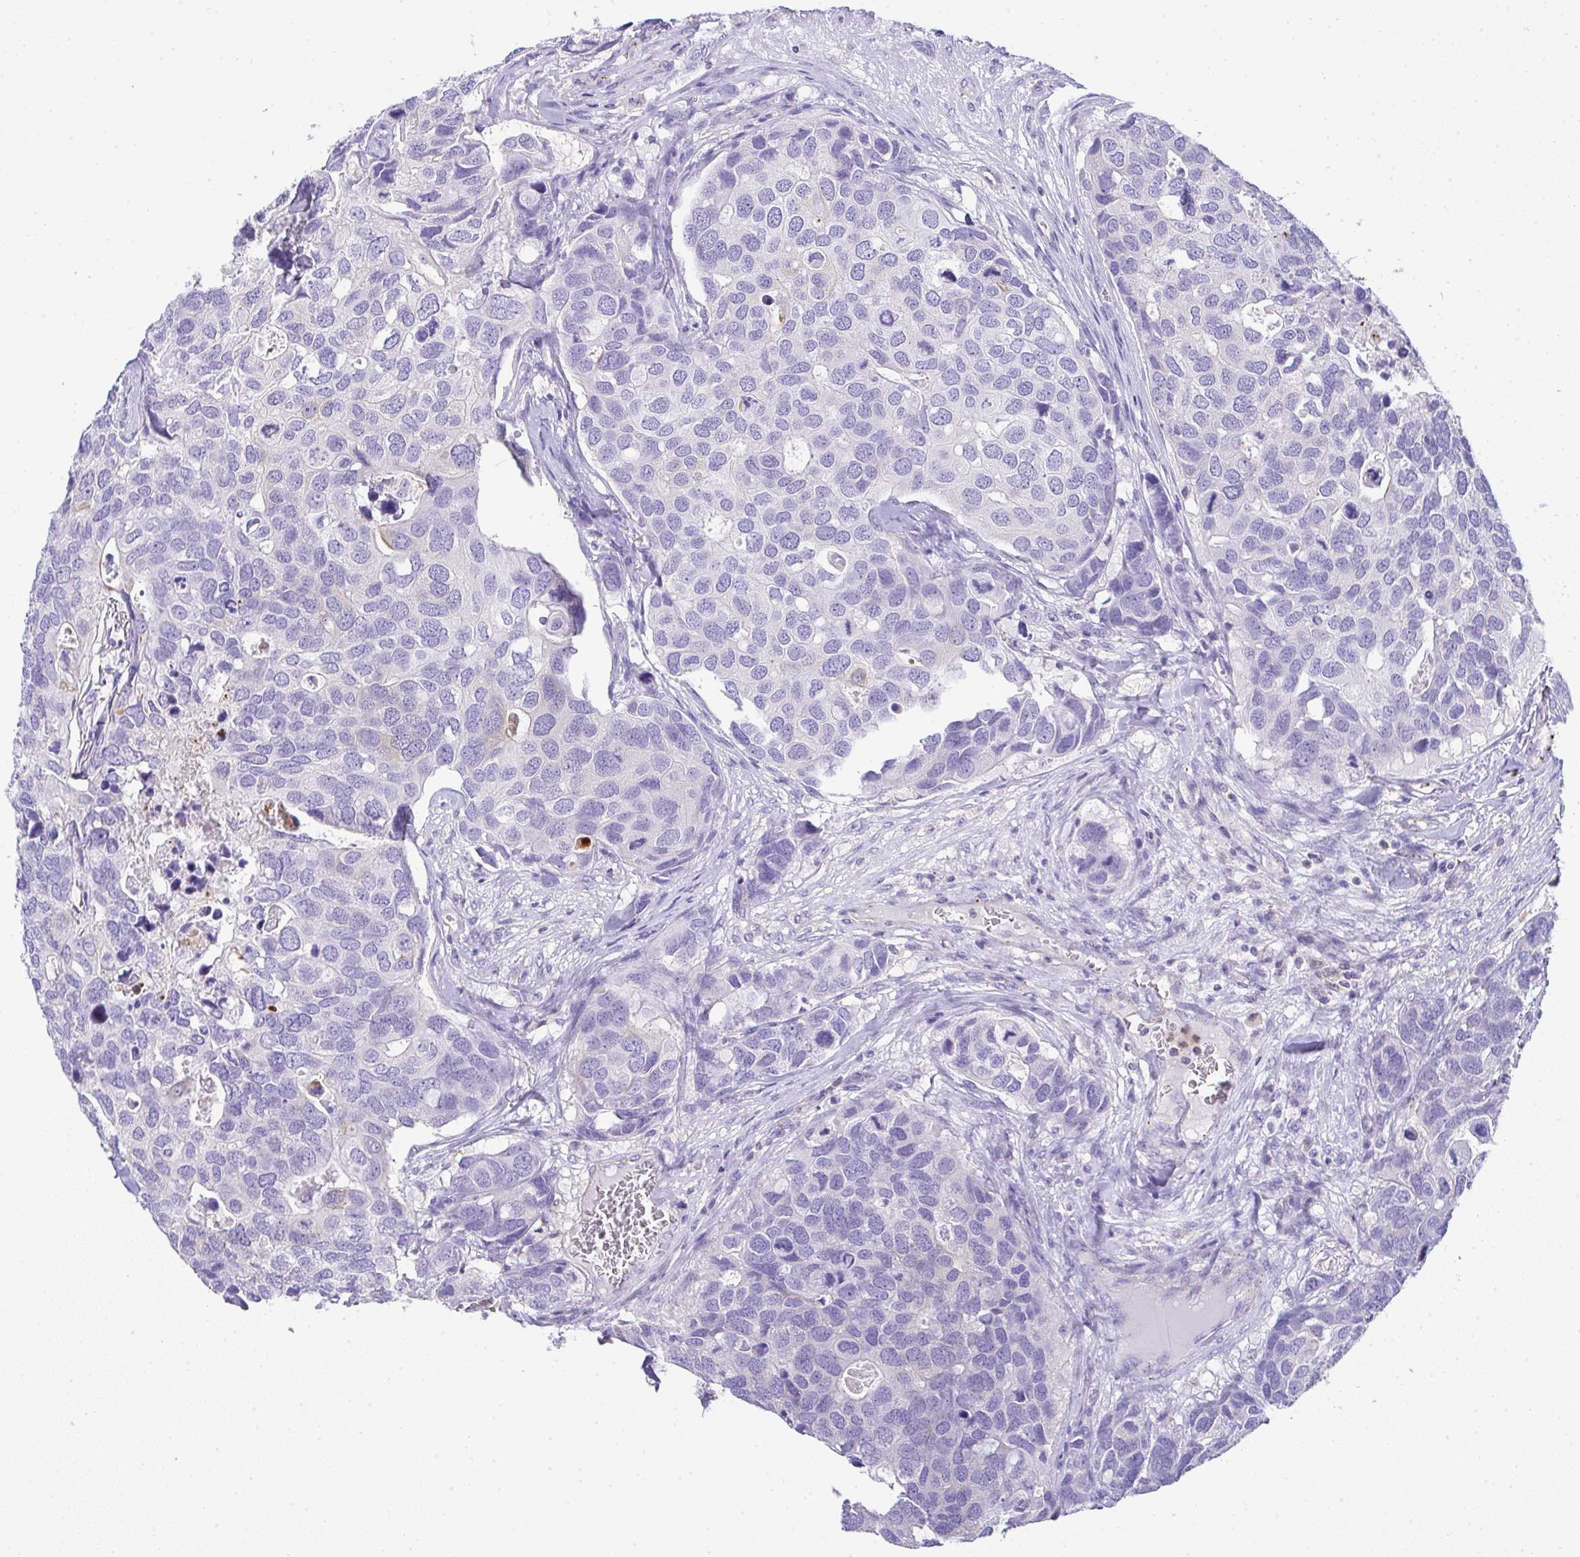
{"staining": {"intensity": "negative", "quantity": "none", "location": "none"}, "tissue": "breast cancer", "cell_type": "Tumor cells", "image_type": "cancer", "snomed": [{"axis": "morphology", "description": "Duct carcinoma"}, {"axis": "topography", "description": "Breast"}], "caption": "IHC image of breast invasive ductal carcinoma stained for a protein (brown), which reveals no expression in tumor cells.", "gene": "TNFAIP8", "patient": {"sex": "female", "age": 83}}